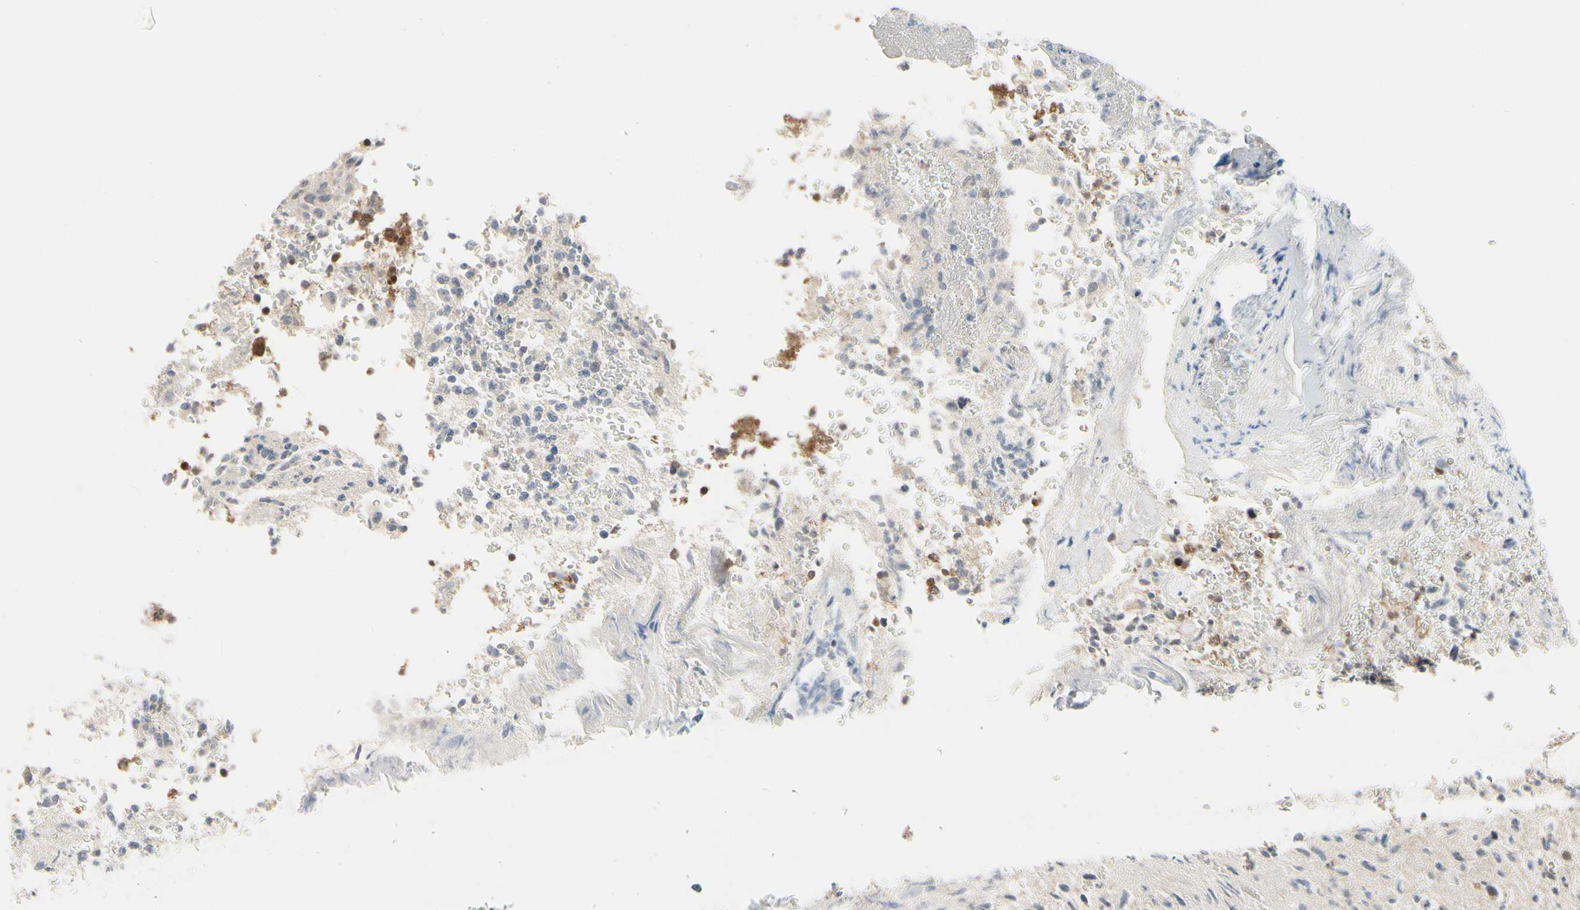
{"staining": {"intensity": "weak", "quantity": ">75%", "location": "cytoplasmic/membranous"}, "tissue": "glioma", "cell_type": "Tumor cells", "image_type": "cancer", "snomed": [{"axis": "morphology", "description": "Glioma, malignant, High grade"}, {"axis": "topography", "description": "pancreas cauda"}], "caption": "About >75% of tumor cells in human glioma show weak cytoplasmic/membranous protein positivity as visualized by brown immunohistochemical staining.", "gene": "CDK5", "patient": {"sex": "male", "age": 60}}